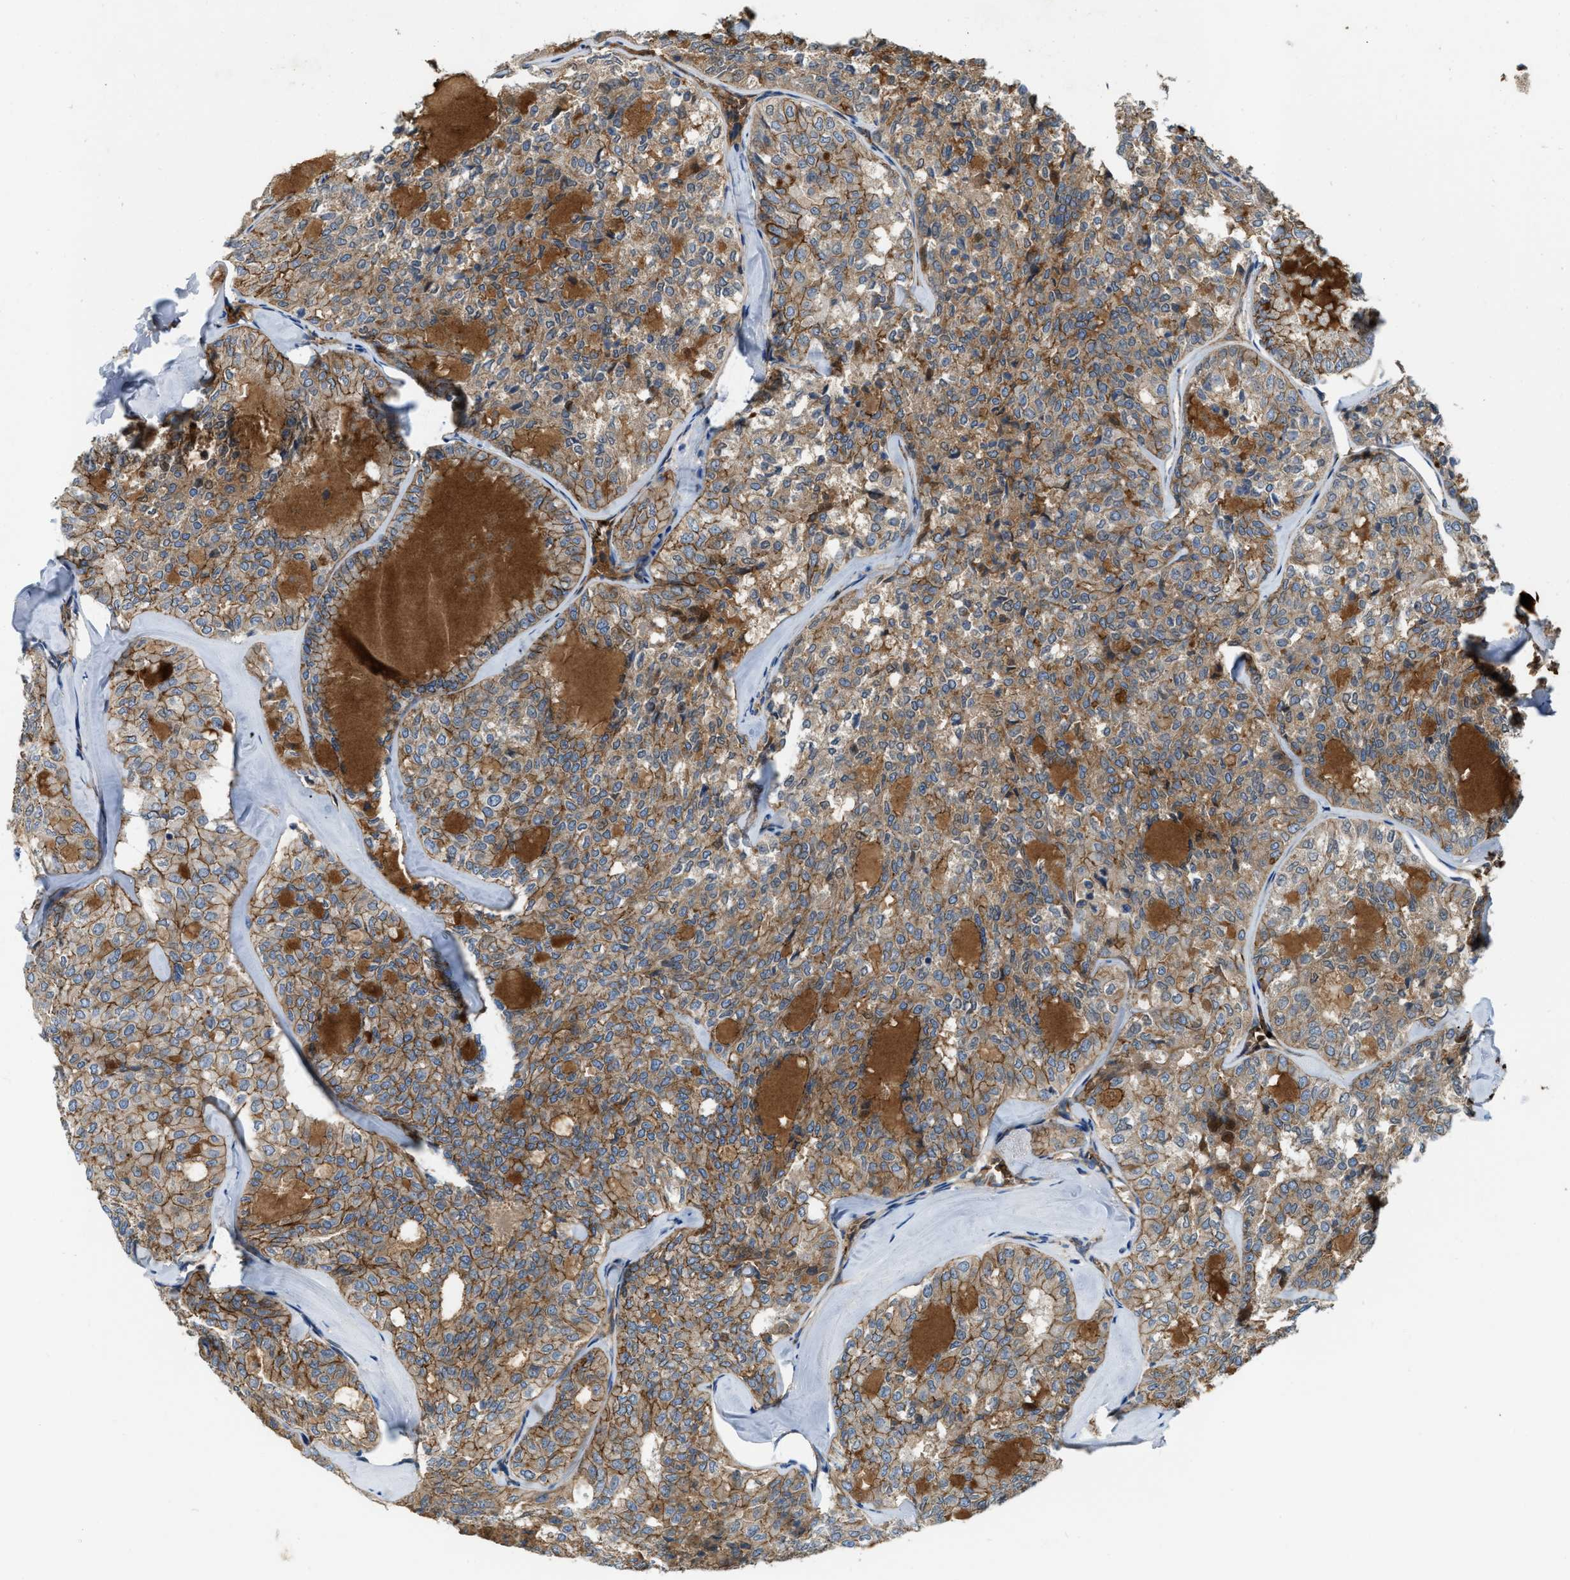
{"staining": {"intensity": "moderate", "quantity": ">75%", "location": "cytoplasmic/membranous"}, "tissue": "thyroid cancer", "cell_type": "Tumor cells", "image_type": "cancer", "snomed": [{"axis": "morphology", "description": "Follicular adenoma carcinoma, NOS"}, {"axis": "topography", "description": "Thyroid gland"}], "caption": "A brown stain highlights moderate cytoplasmic/membranous staining of a protein in follicular adenoma carcinoma (thyroid) tumor cells.", "gene": "ERC1", "patient": {"sex": "male", "age": 75}}